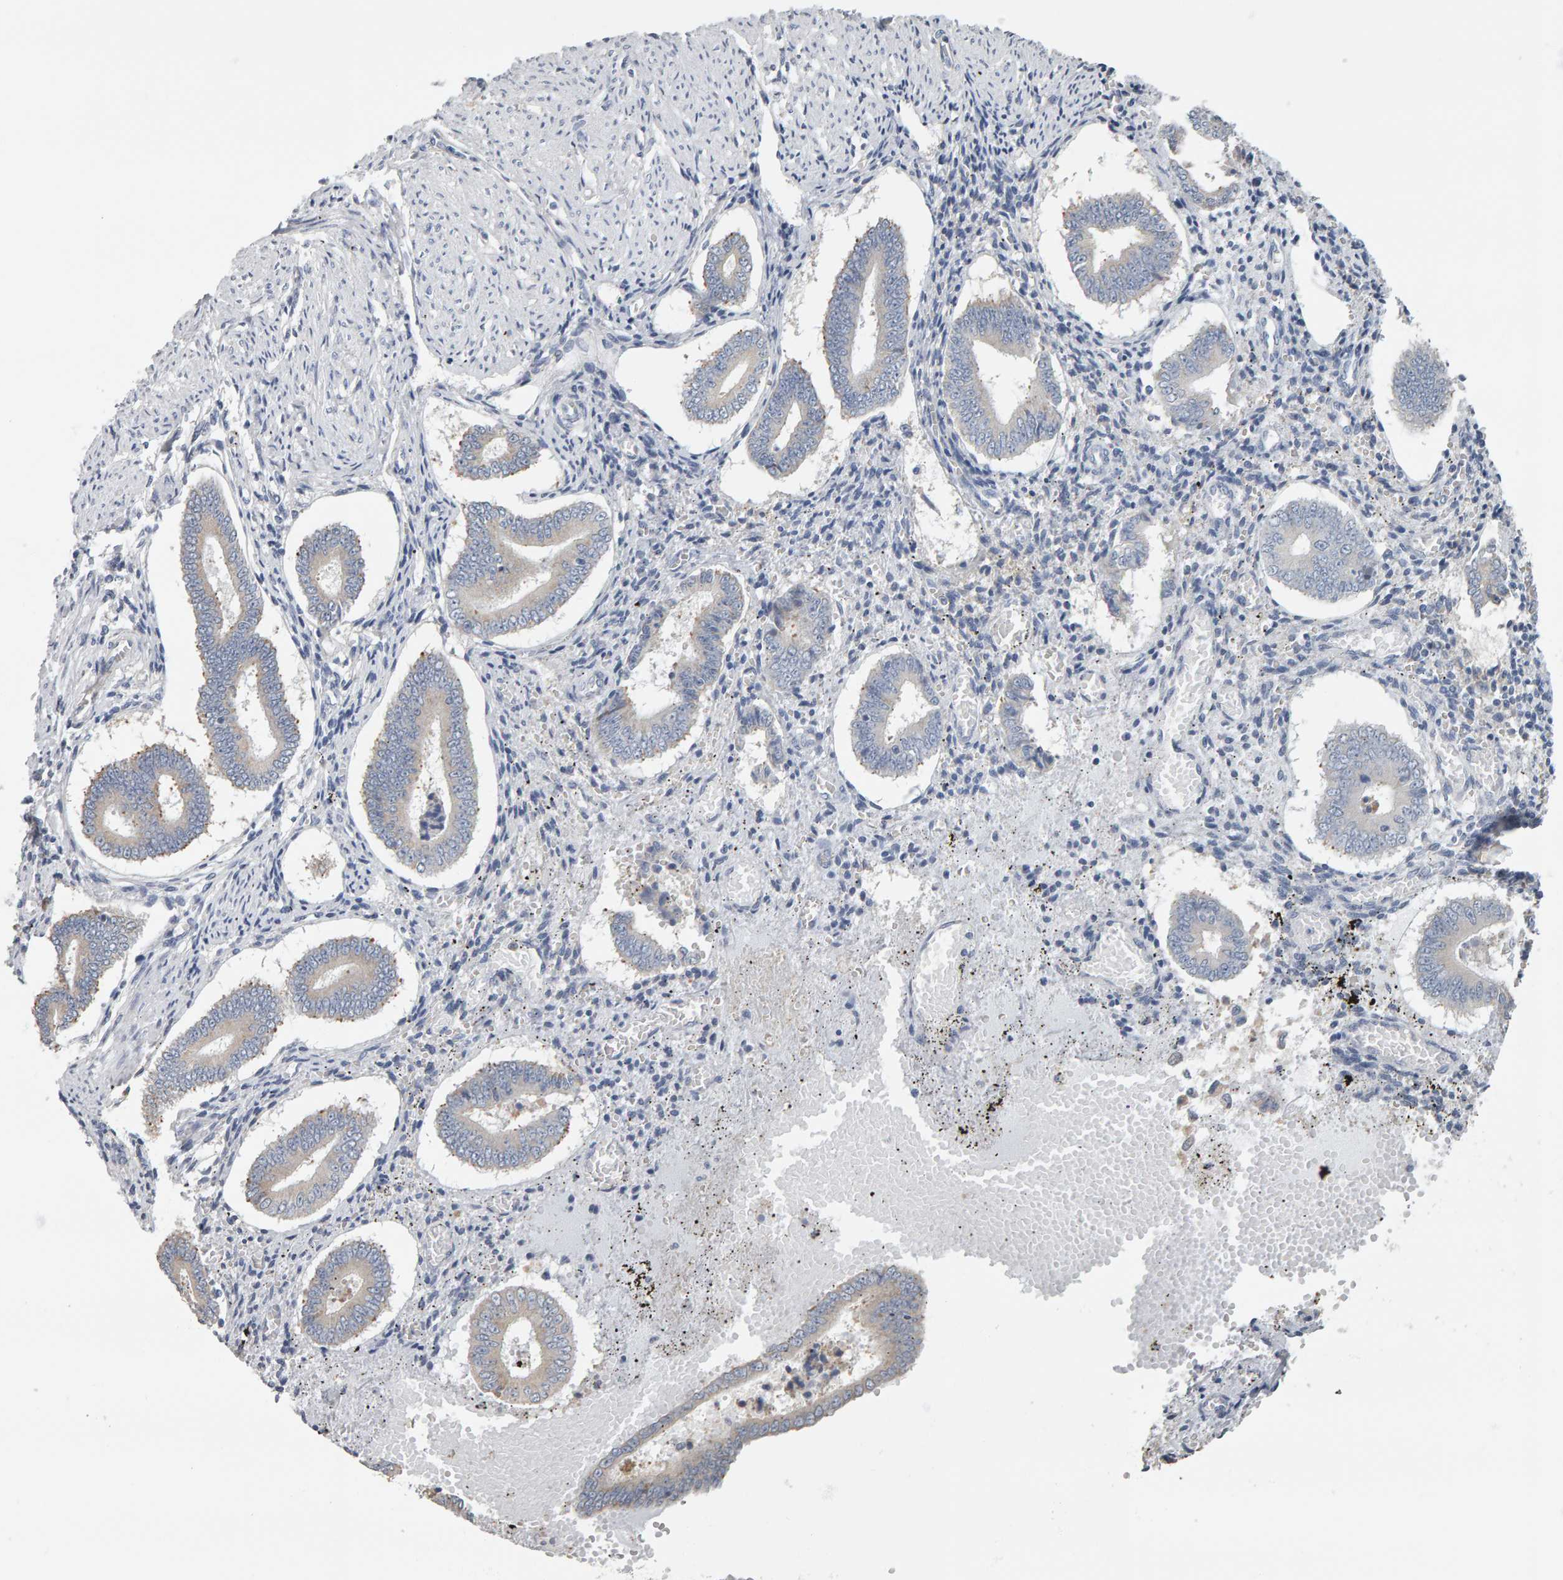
{"staining": {"intensity": "negative", "quantity": "none", "location": "none"}, "tissue": "endometrium", "cell_type": "Cells in endometrial stroma", "image_type": "normal", "snomed": [{"axis": "morphology", "description": "Normal tissue, NOS"}, {"axis": "topography", "description": "Endometrium"}], "caption": "IHC histopathology image of normal human endometrium stained for a protein (brown), which reveals no positivity in cells in endometrial stroma. (DAB immunohistochemistry, high magnification).", "gene": "ADHFE1", "patient": {"sex": "female", "age": 42}}